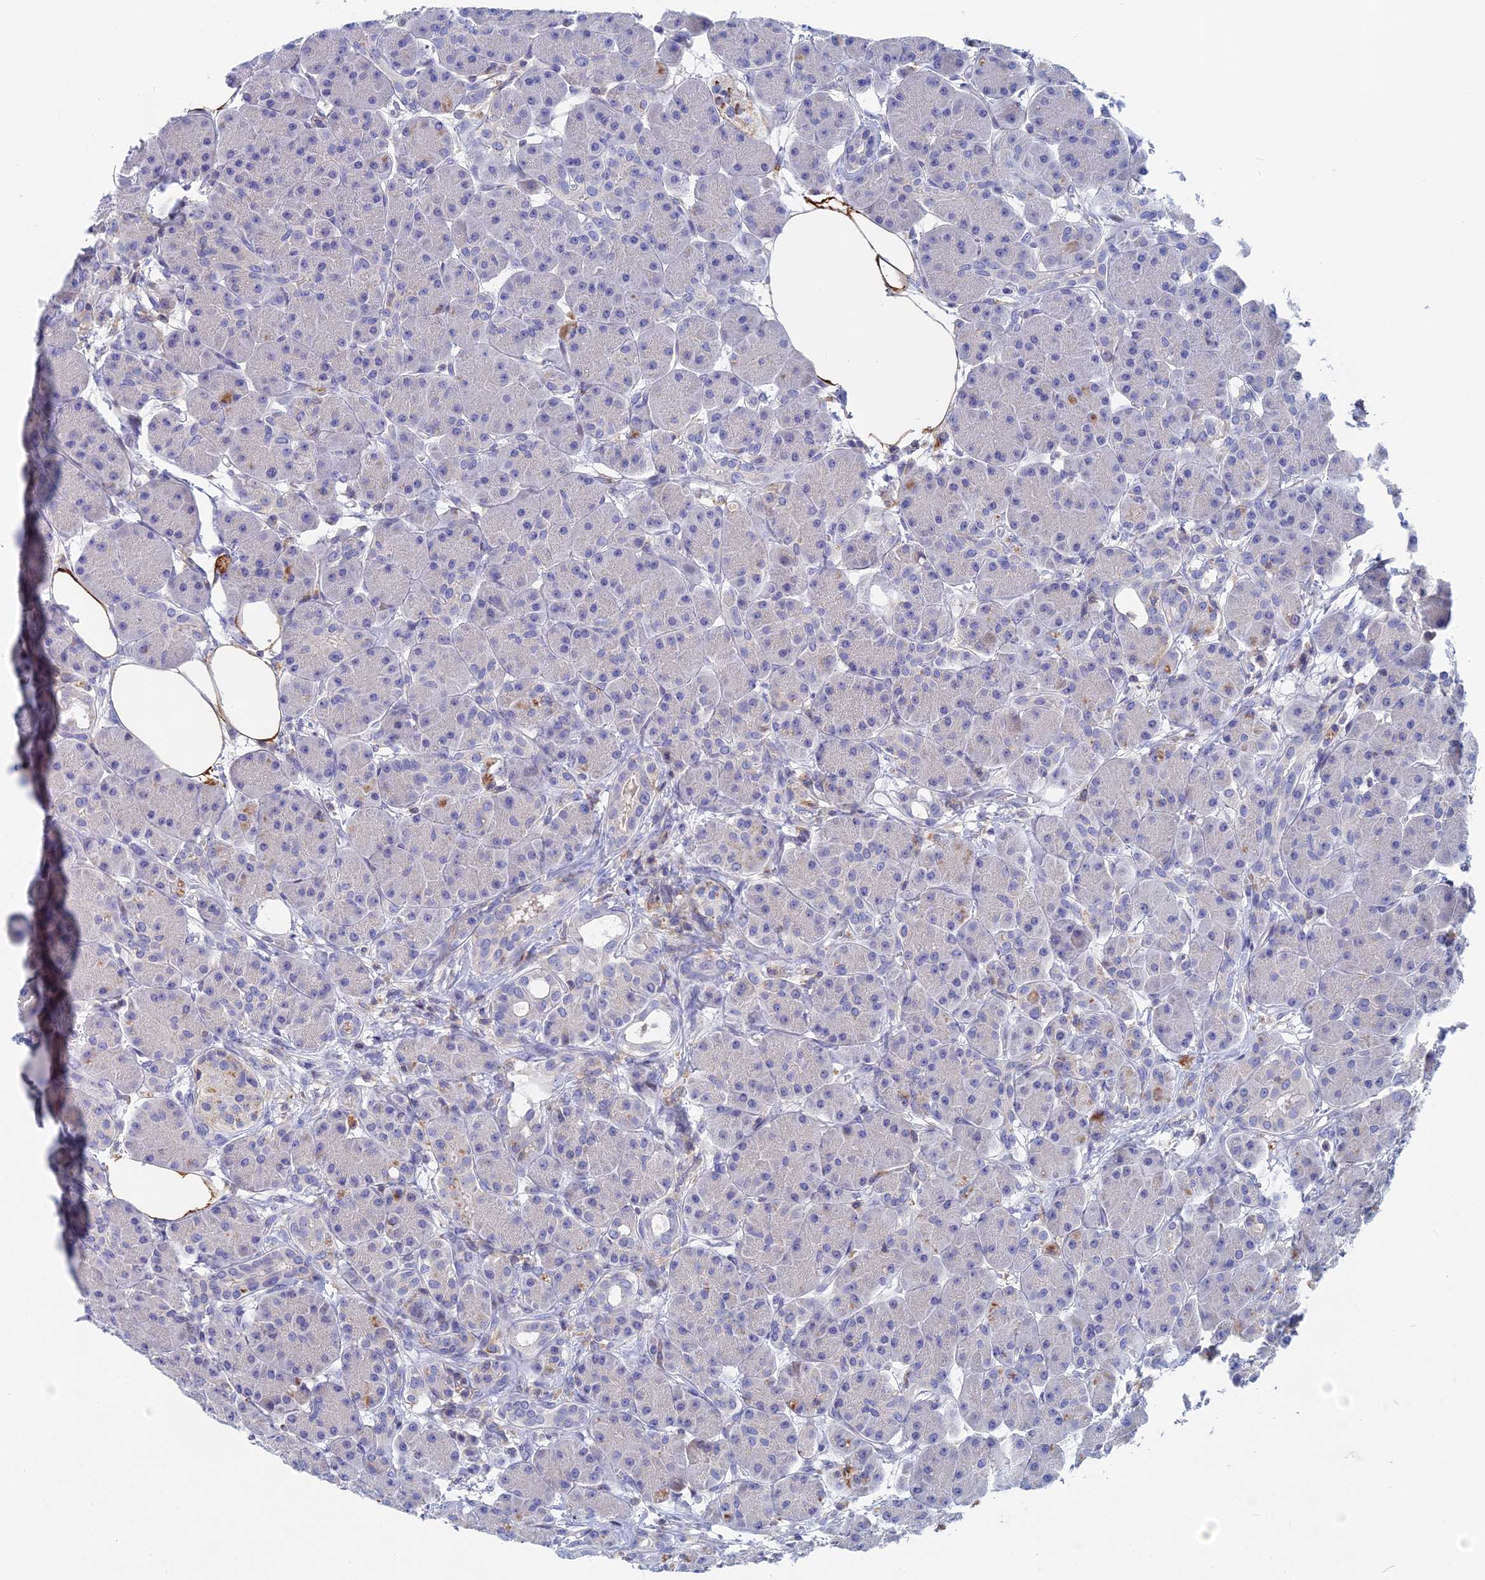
{"staining": {"intensity": "negative", "quantity": "none", "location": "none"}, "tissue": "pancreas", "cell_type": "Exocrine glandular cells", "image_type": "normal", "snomed": [{"axis": "morphology", "description": "Normal tissue, NOS"}, {"axis": "topography", "description": "Pancreas"}], "caption": "This is an immunohistochemistry image of benign human pancreas. There is no expression in exocrine glandular cells.", "gene": "ACP7", "patient": {"sex": "male", "age": 63}}